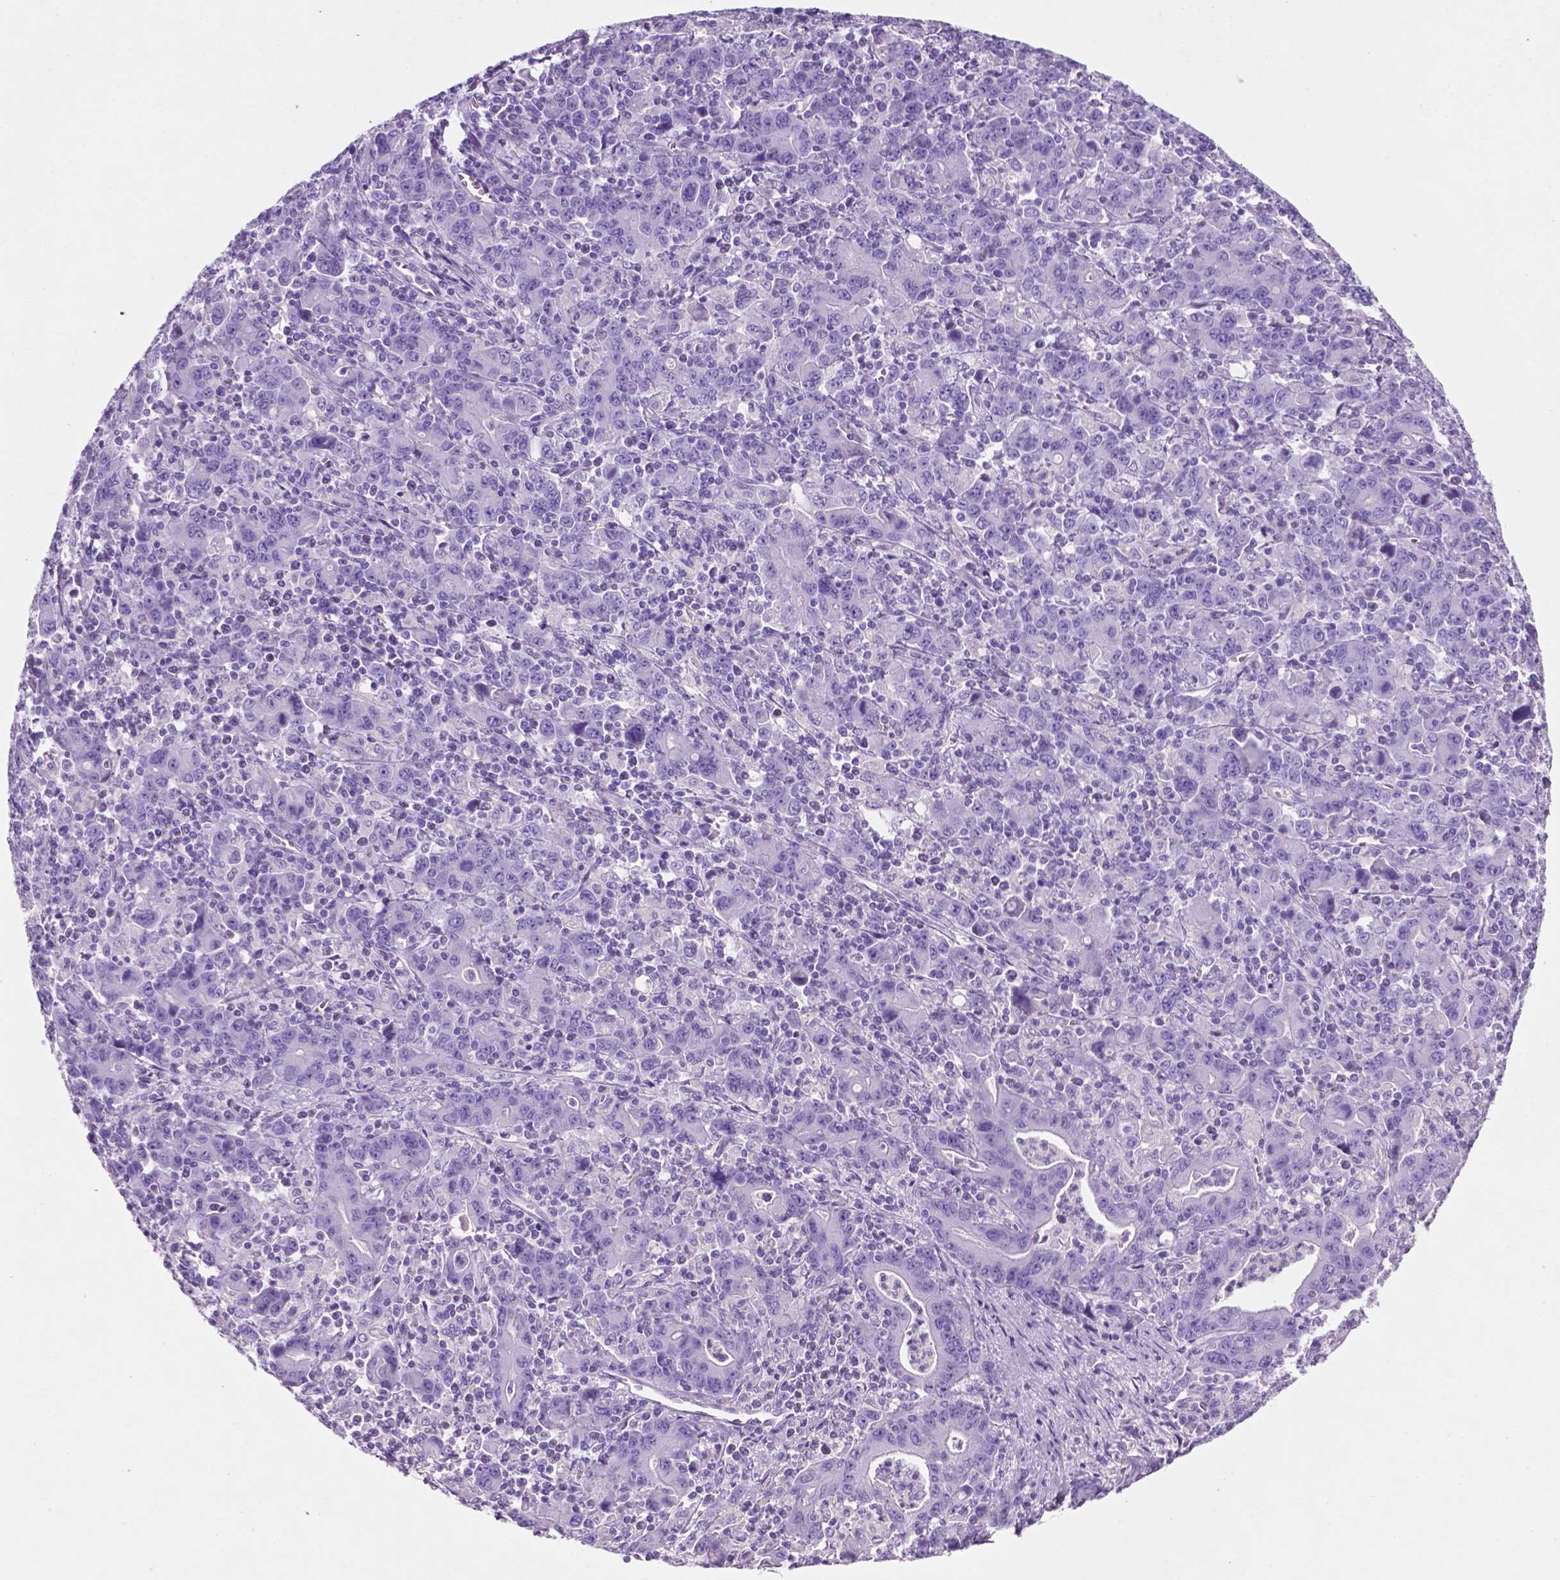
{"staining": {"intensity": "negative", "quantity": "none", "location": "none"}, "tissue": "stomach cancer", "cell_type": "Tumor cells", "image_type": "cancer", "snomed": [{"axis": "morphology", "description": "Adenocarcinoma, NOS"}, {"axis": "topography", "description": "Stomach, upper"}], "caption": "High magnification brightfield microscopy of adenocarcinoma (stomach) stained with DAB (brown) and counterstained with hematoxylin (blue): tumor cells show no significant positivity.", "gene": "POU4F1", "patient": {"sex": "male", "age": 69}}